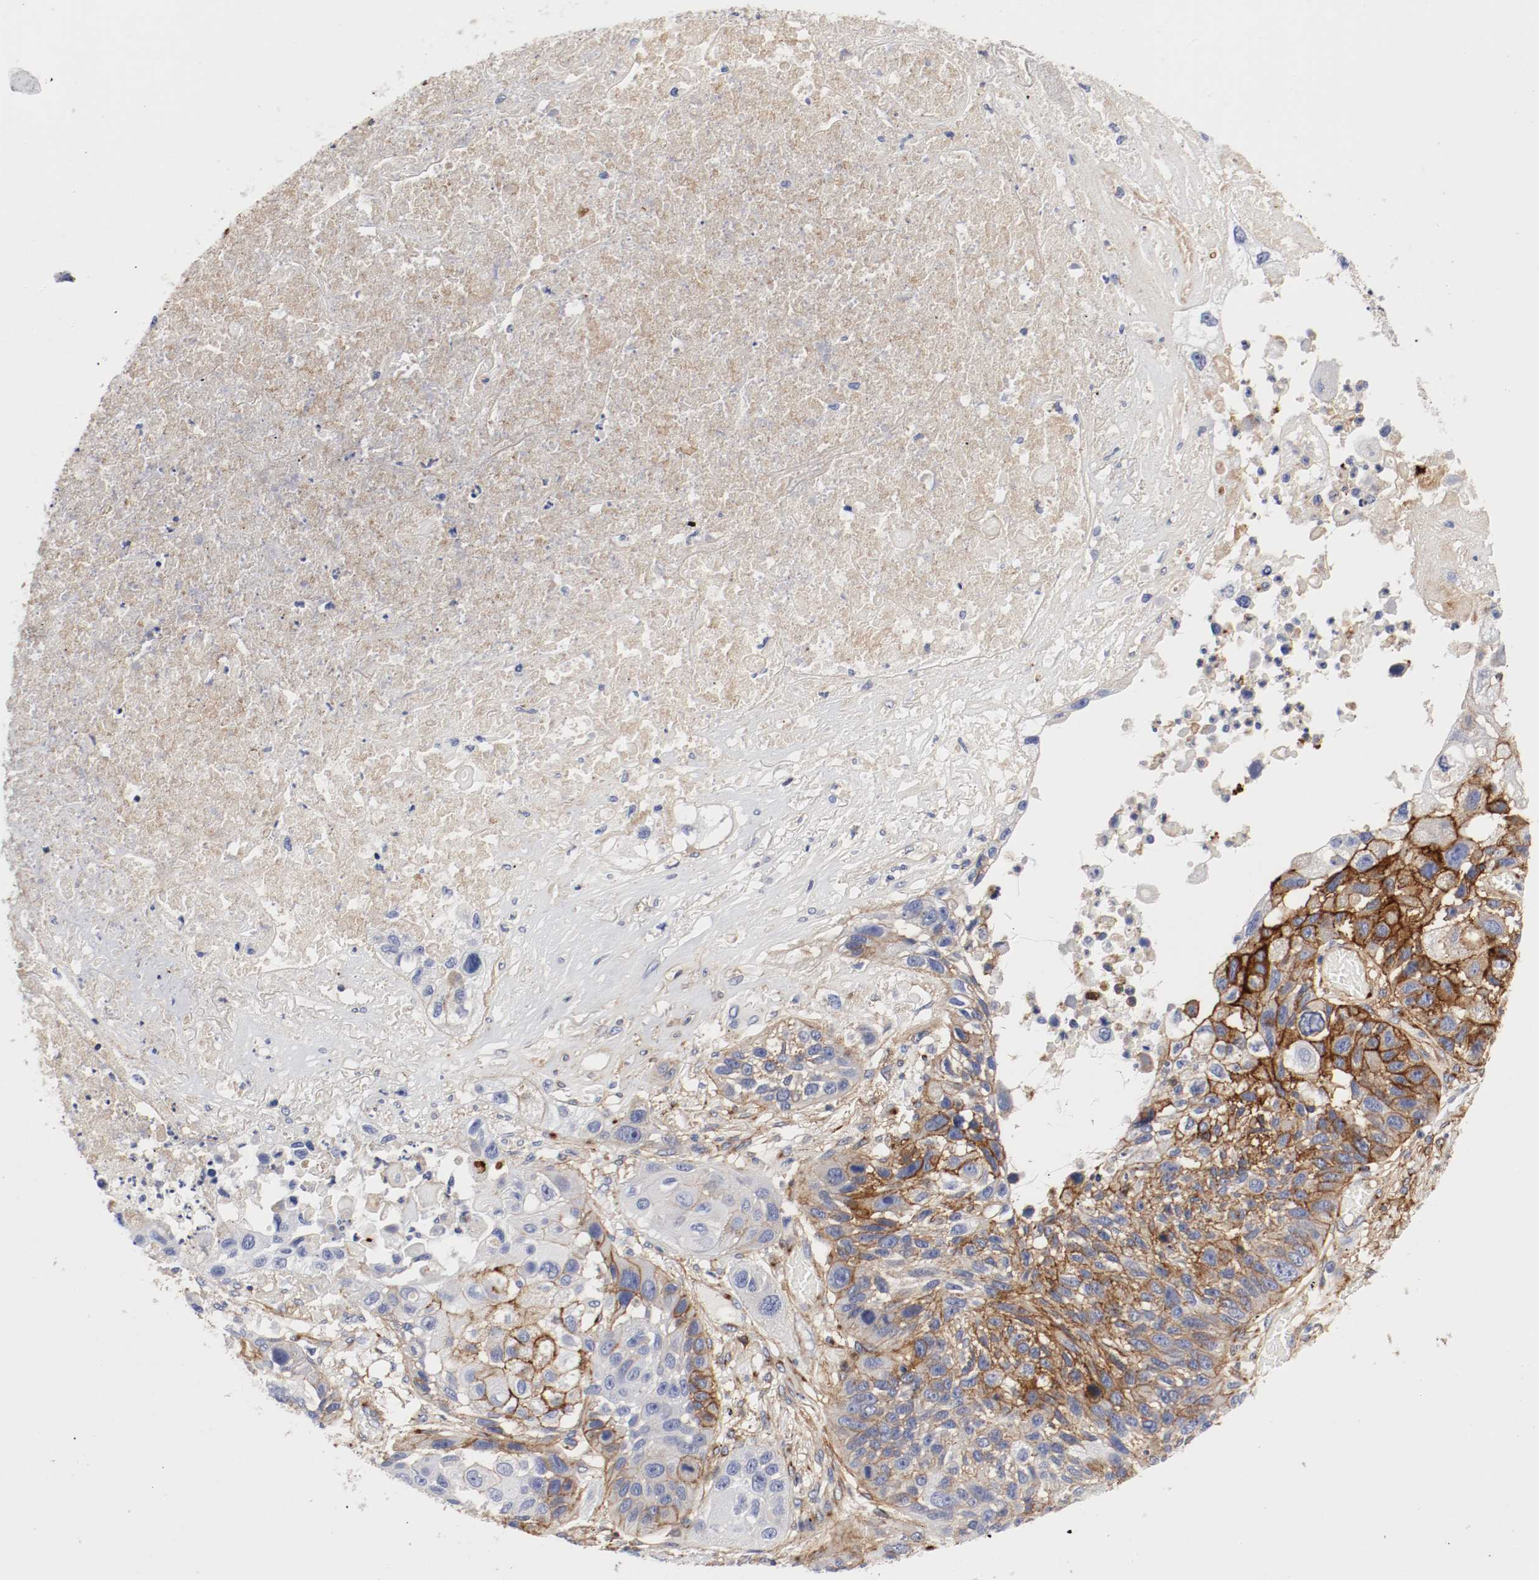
{"staining": {"intensity": "strong", "quantity": "25%-75%", "location": "cytoplasmic/membranous"}, "tissue": "lung cancer", "cell_type": "Tumor cells", "image_type": "cancer", "snomed": [{"axis": "morphology", "description": "Squamous cell carcinoma, NOS"}, {"axis": "topography", "description": "Lung"}], "caption": "Immunohistochemistry (DAB (3,3'-diaminobenzidine)) staining of squamous cell carcinoma (lung) shows strong cytoplasmic/membranous protein expression in about 25%-75% of tumor cells.", "gene": "IFITM1", "patient": {"sex": "male", "age": 71}}